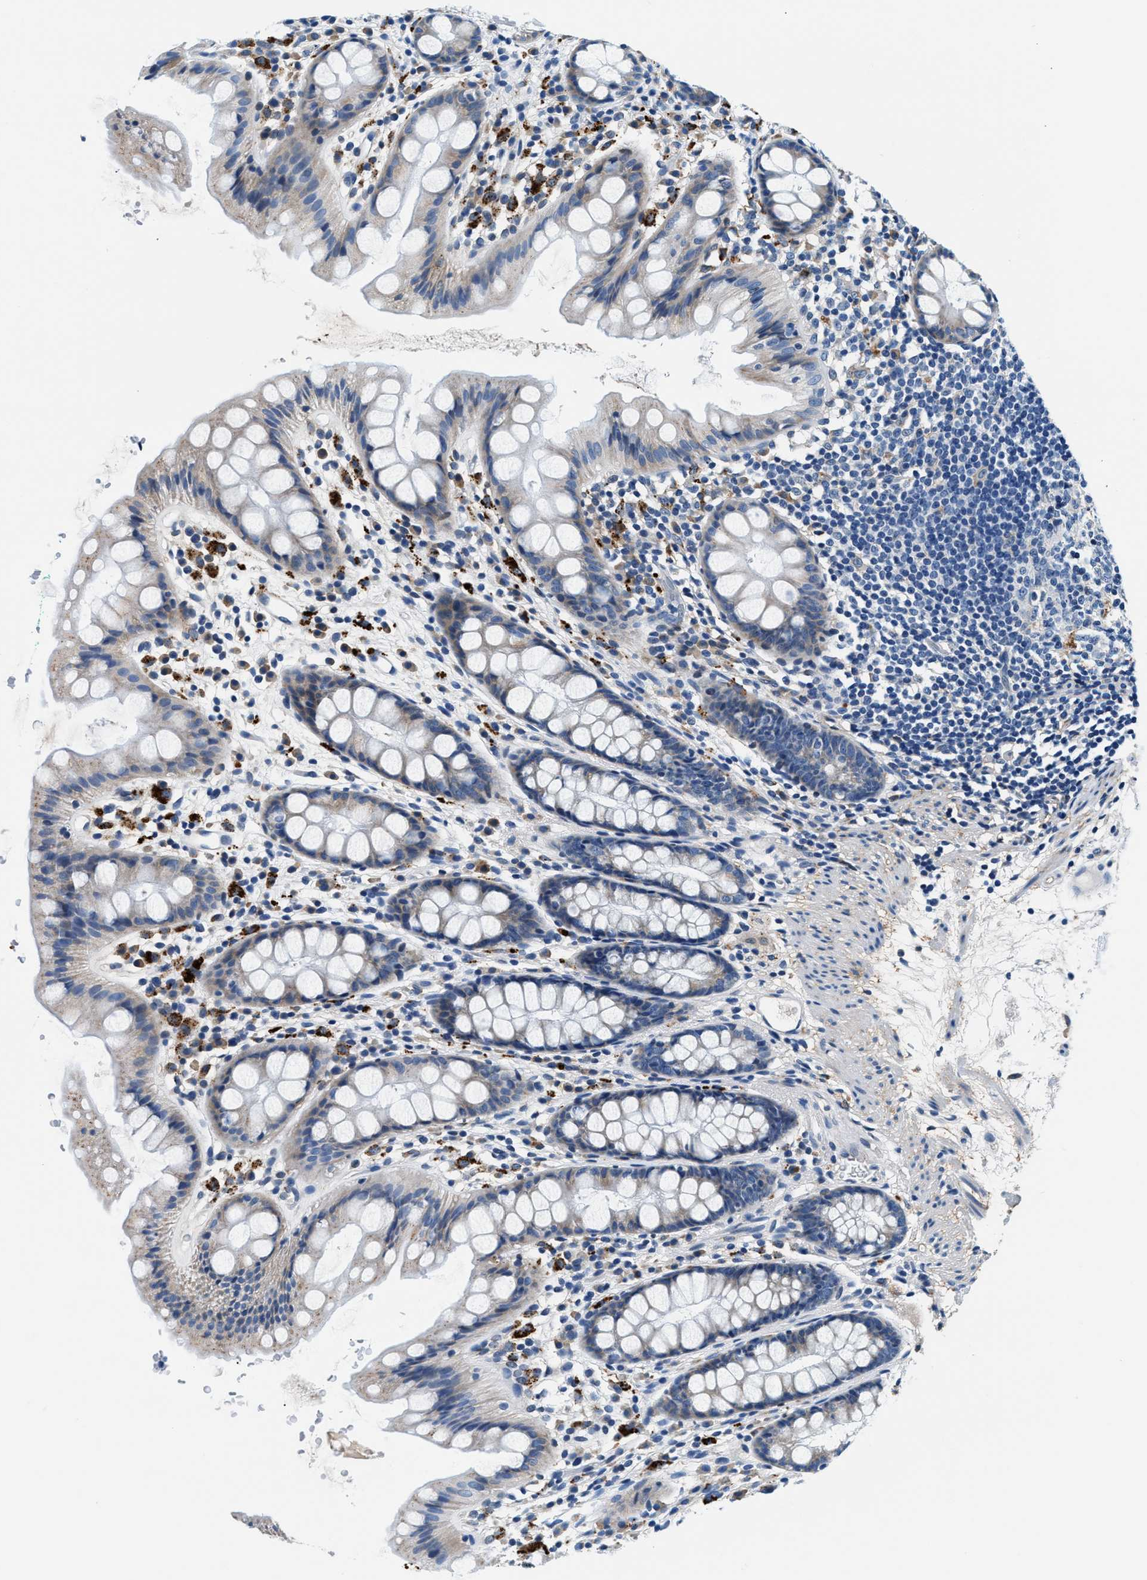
{"staining": {"intensity": "weak", "quantity": "<25%", "location": "cytoplasmic/membranous"}, "tissue": "rectum", "cell_type": "Glandular cells", "image_type": "normal", "snomed": [{"axis": "morphology", "description": "Normal tissue, NOS"}, {"axis": "topography", "description": "Rectum"}], "caption": "High power microscopy image of an immunohistochemistry photomicrograph of normal rectum, revealing no significant positivity in glandular cells. The staining is performed using DAB brown chromogen with nuclei counter-stained in using hematoxylin.", "gene": "SLFN11", "patient": {"sex": "female", "age": 65}}